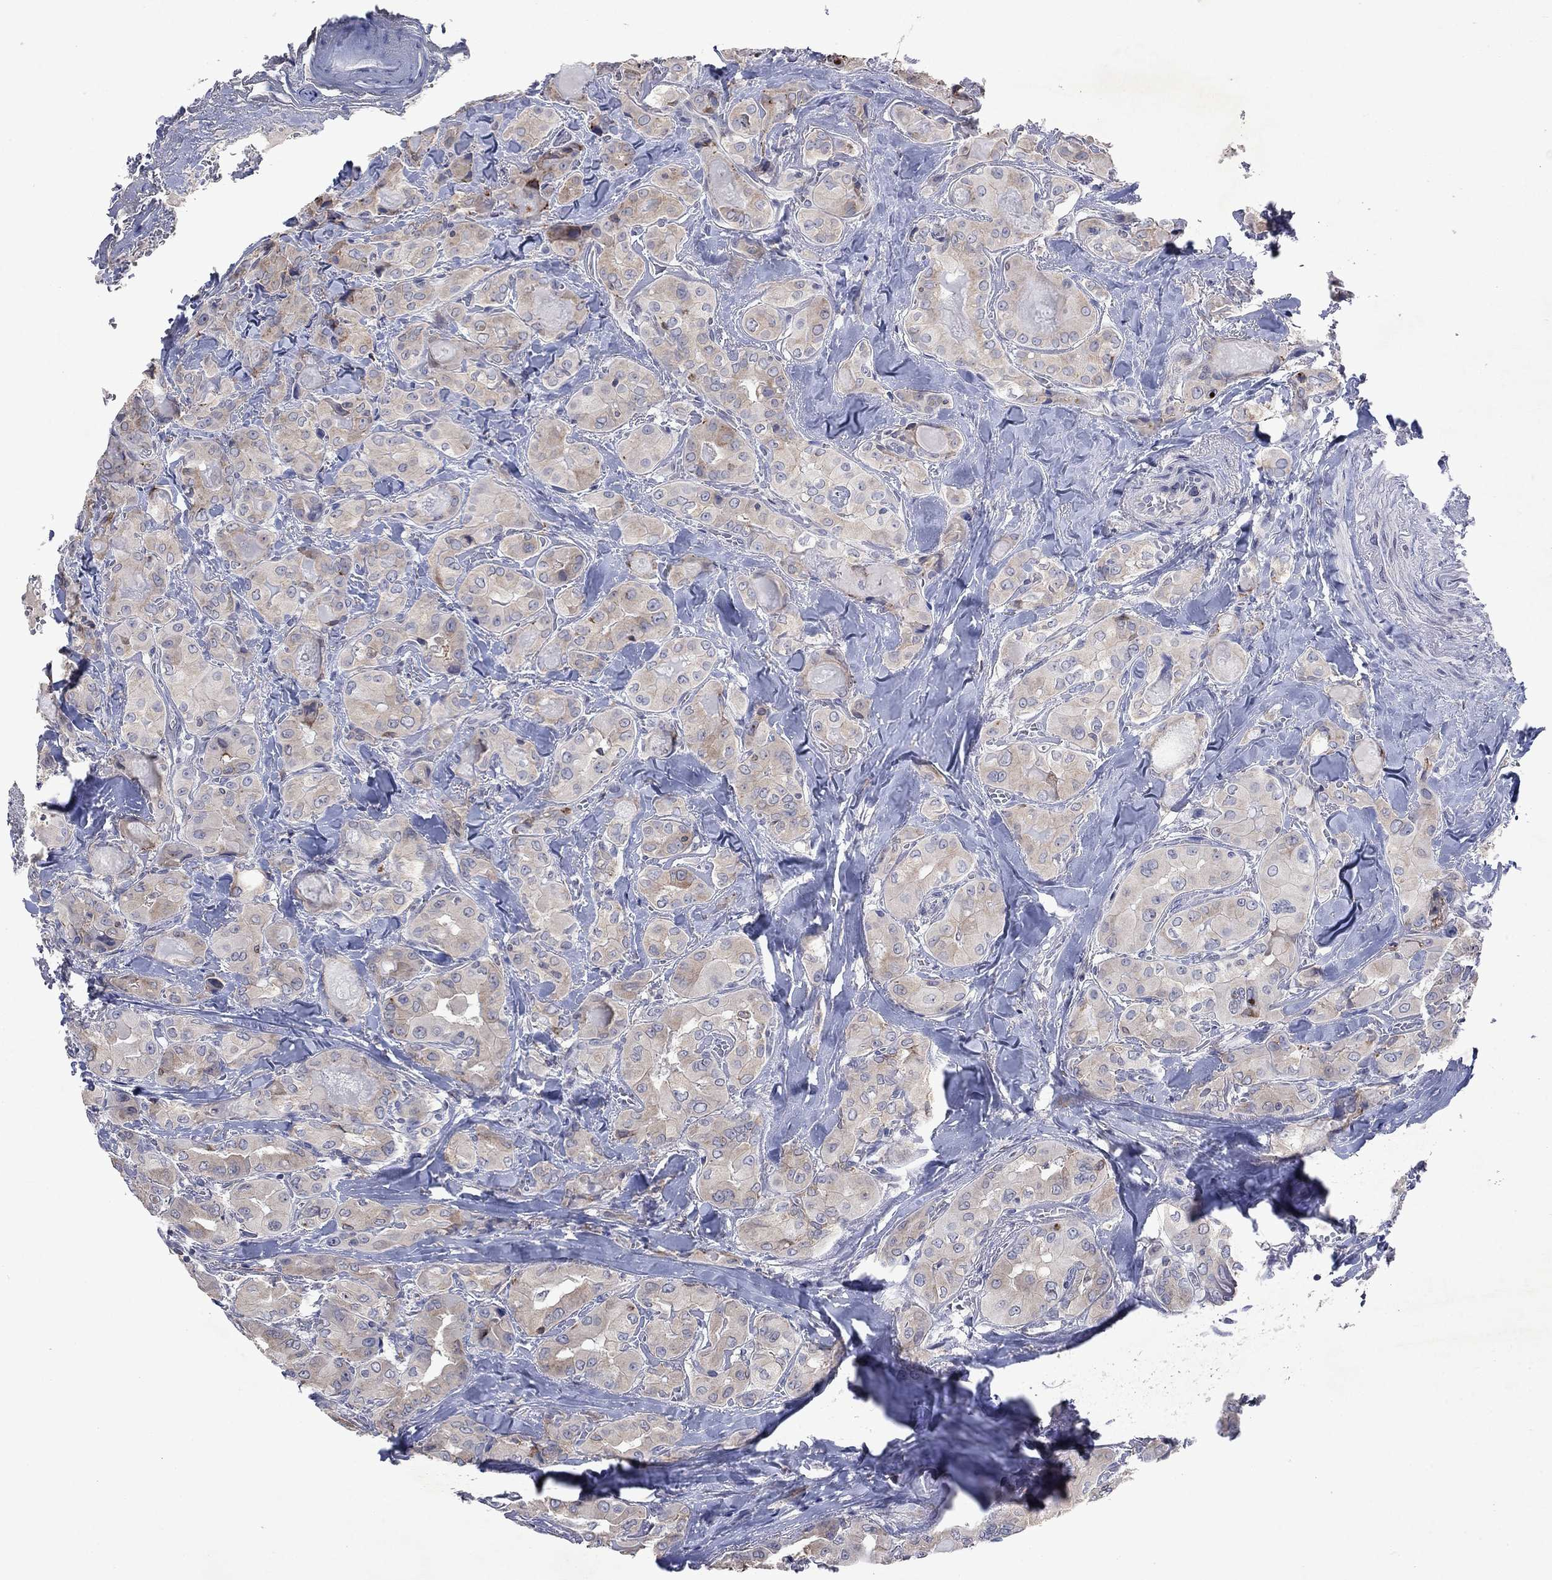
{"staining": {"intensity": "weak", "quantity": "25%-75%", "location": "cytoplasmic/membranous"}, "tissue": "thyroid cancer", "cell_type": "Tumor cells", "image_type": "cancer", "snomed": [{"axis": "morphology", "description": "Normal tissue, NOS"}, {"axis": "morphology", "description": "Papillary adenocarcinoma, NOS"}, {"axis": "topography", "description": "Thyroid gland"}], "caption": "A high-resolution histopathology image shows immunohistochemistry staining of thyroid papillary adenocarcinoma, which demonstrates weak cytoplasmic/membranous positivity in approximately 25%-75% of tumor cells.", "gene": "TMEM97", "patient": {"sex": "female", "age": 66}}